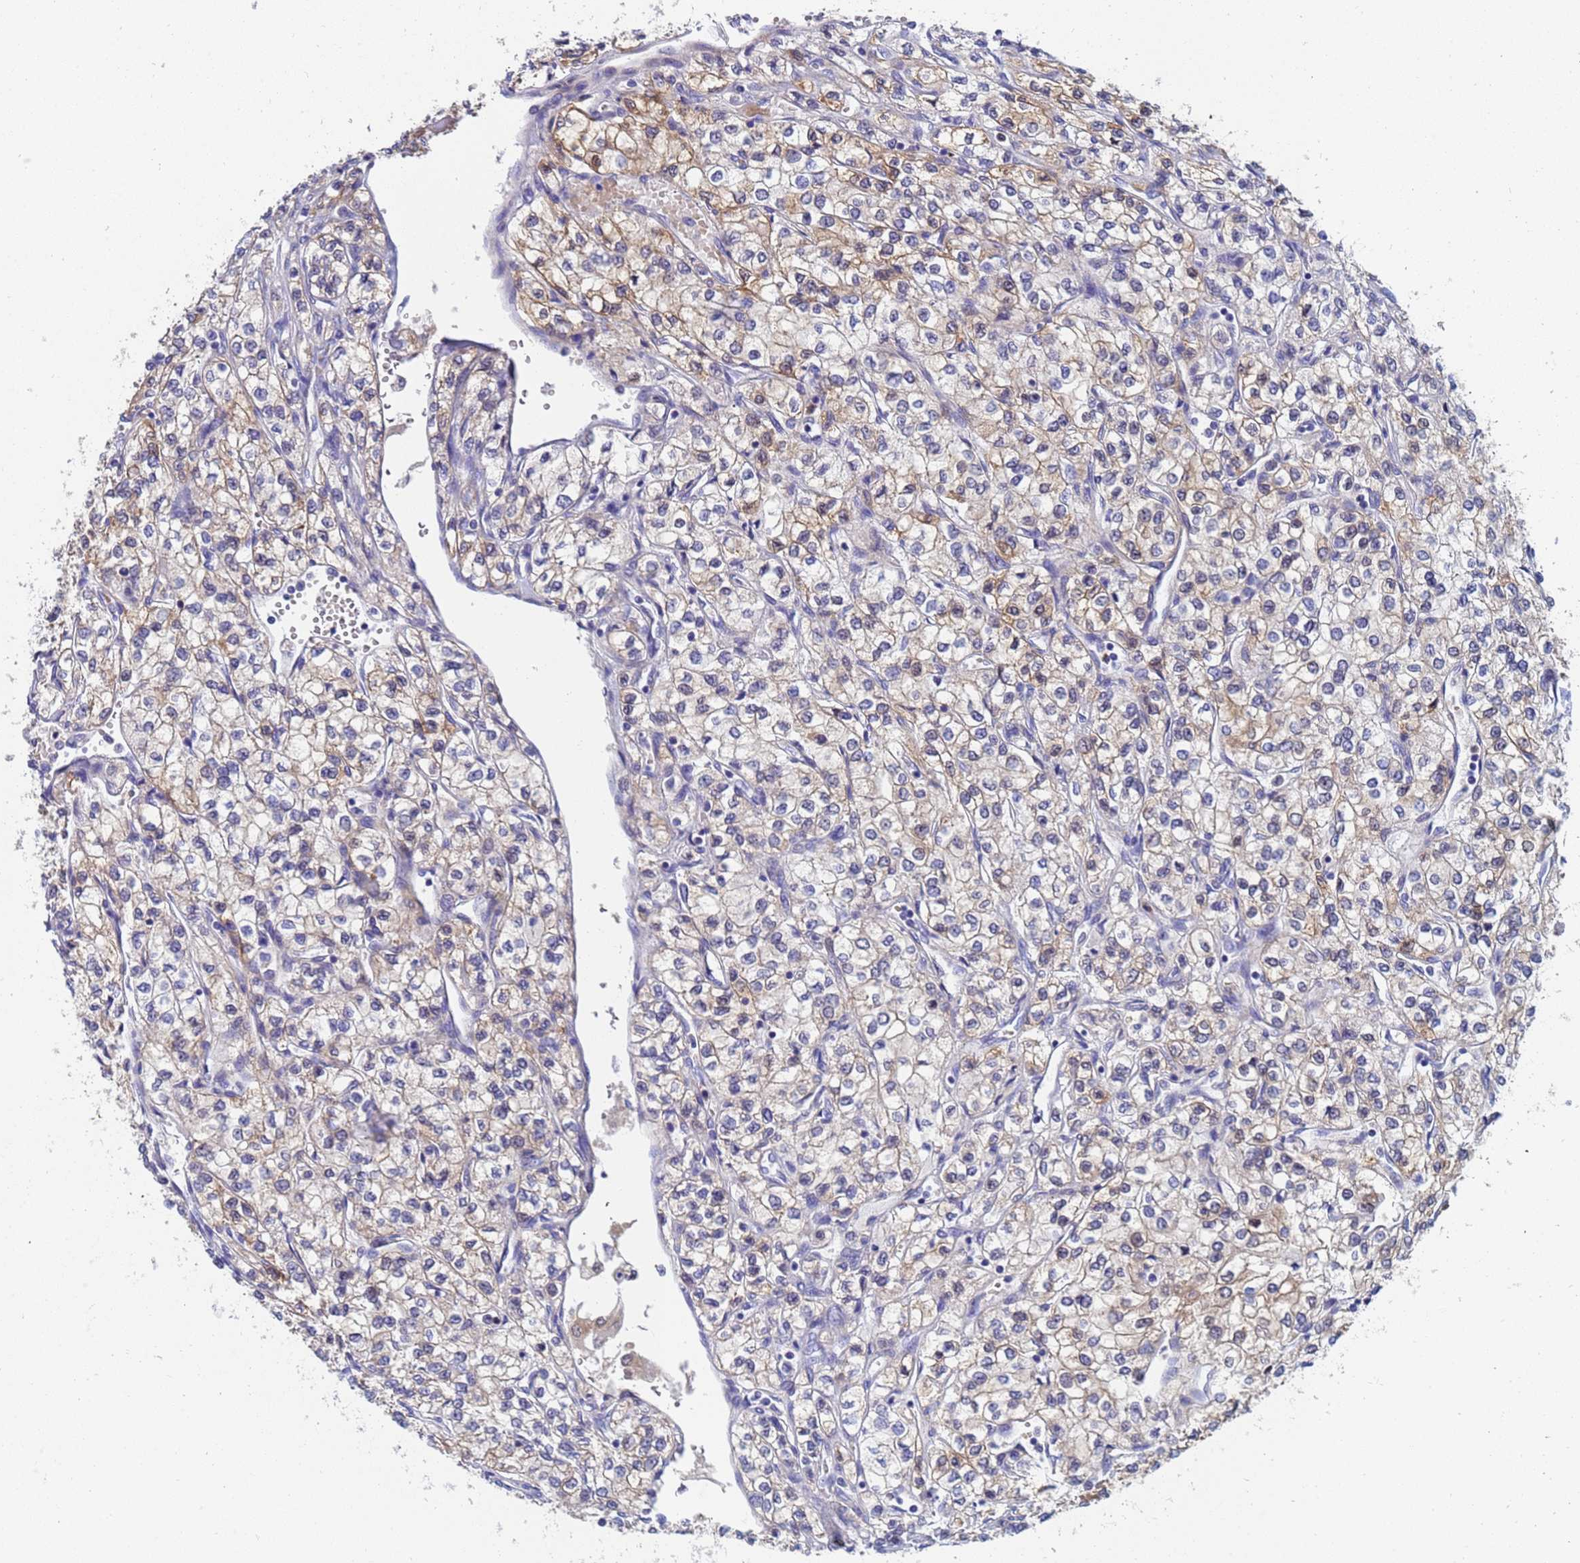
{"staining": {"intensity": "moderate", "quantity": "25%-75%", "location": "cytoplasmic/membranous"}, "tissue": "renal cancer", "cell_type": "Tumor cells", "image_type": "cancer", "snomed": [{"axis": "morphology", "description": "Adenocarcinoma, NOS"}, {"axis": "topography", "description": "Kidney"}], "caption": "The immunohistochemical stain shows moderate cytoplasmic/membranous positivity in tumor cells of renal adenocarcinoma tissue.", "gene": "TTLL11", "patient": {"sex": "male", "age": 80}}